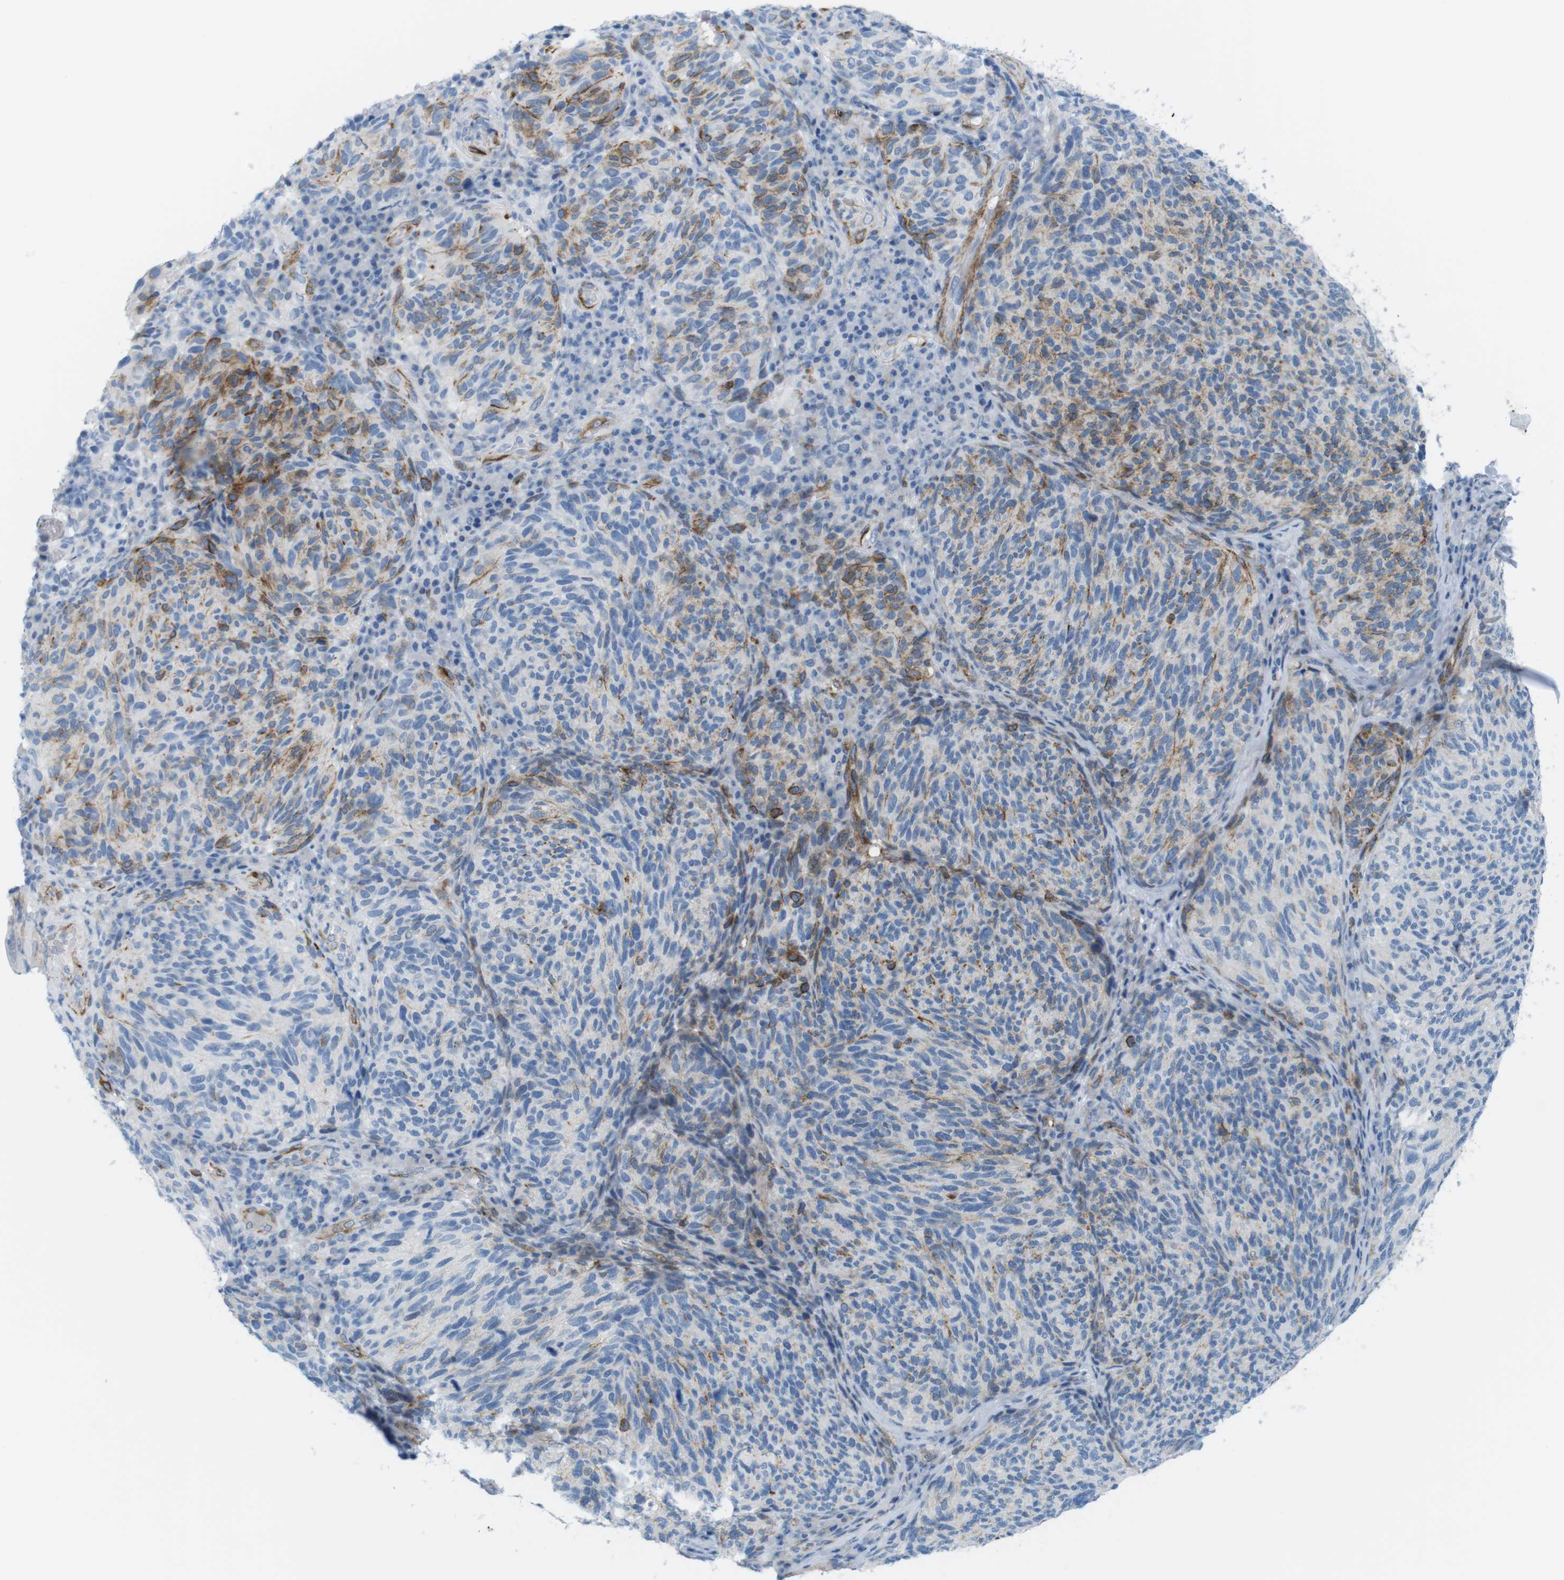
{"staining": {"intensity": "moderate", "quantity": "<25%", "location": "cytoplasmic/membranous"}, "tissue": "melanoma", "cell_type": "Tumor cells", "image_type": "cancer", "snomed": [{"axis": "morphology", "description": "Malignant melanoma, NOS"}, {"axis": "topography", "description": "Skin"}], "caption": "Immunohistochemistry photomicrograph of neoplastic tissue: human malignant melanoma stained using immunohistochemistry (IHC) reveals low levels of moderate protein expression localized specifically in the cytoplasmic/membranous of tumor cells, appearing as a cytoplasmic/membranous brown color.", "gene": "MYH9", "patient": {"sex": "female", "age": 73}}